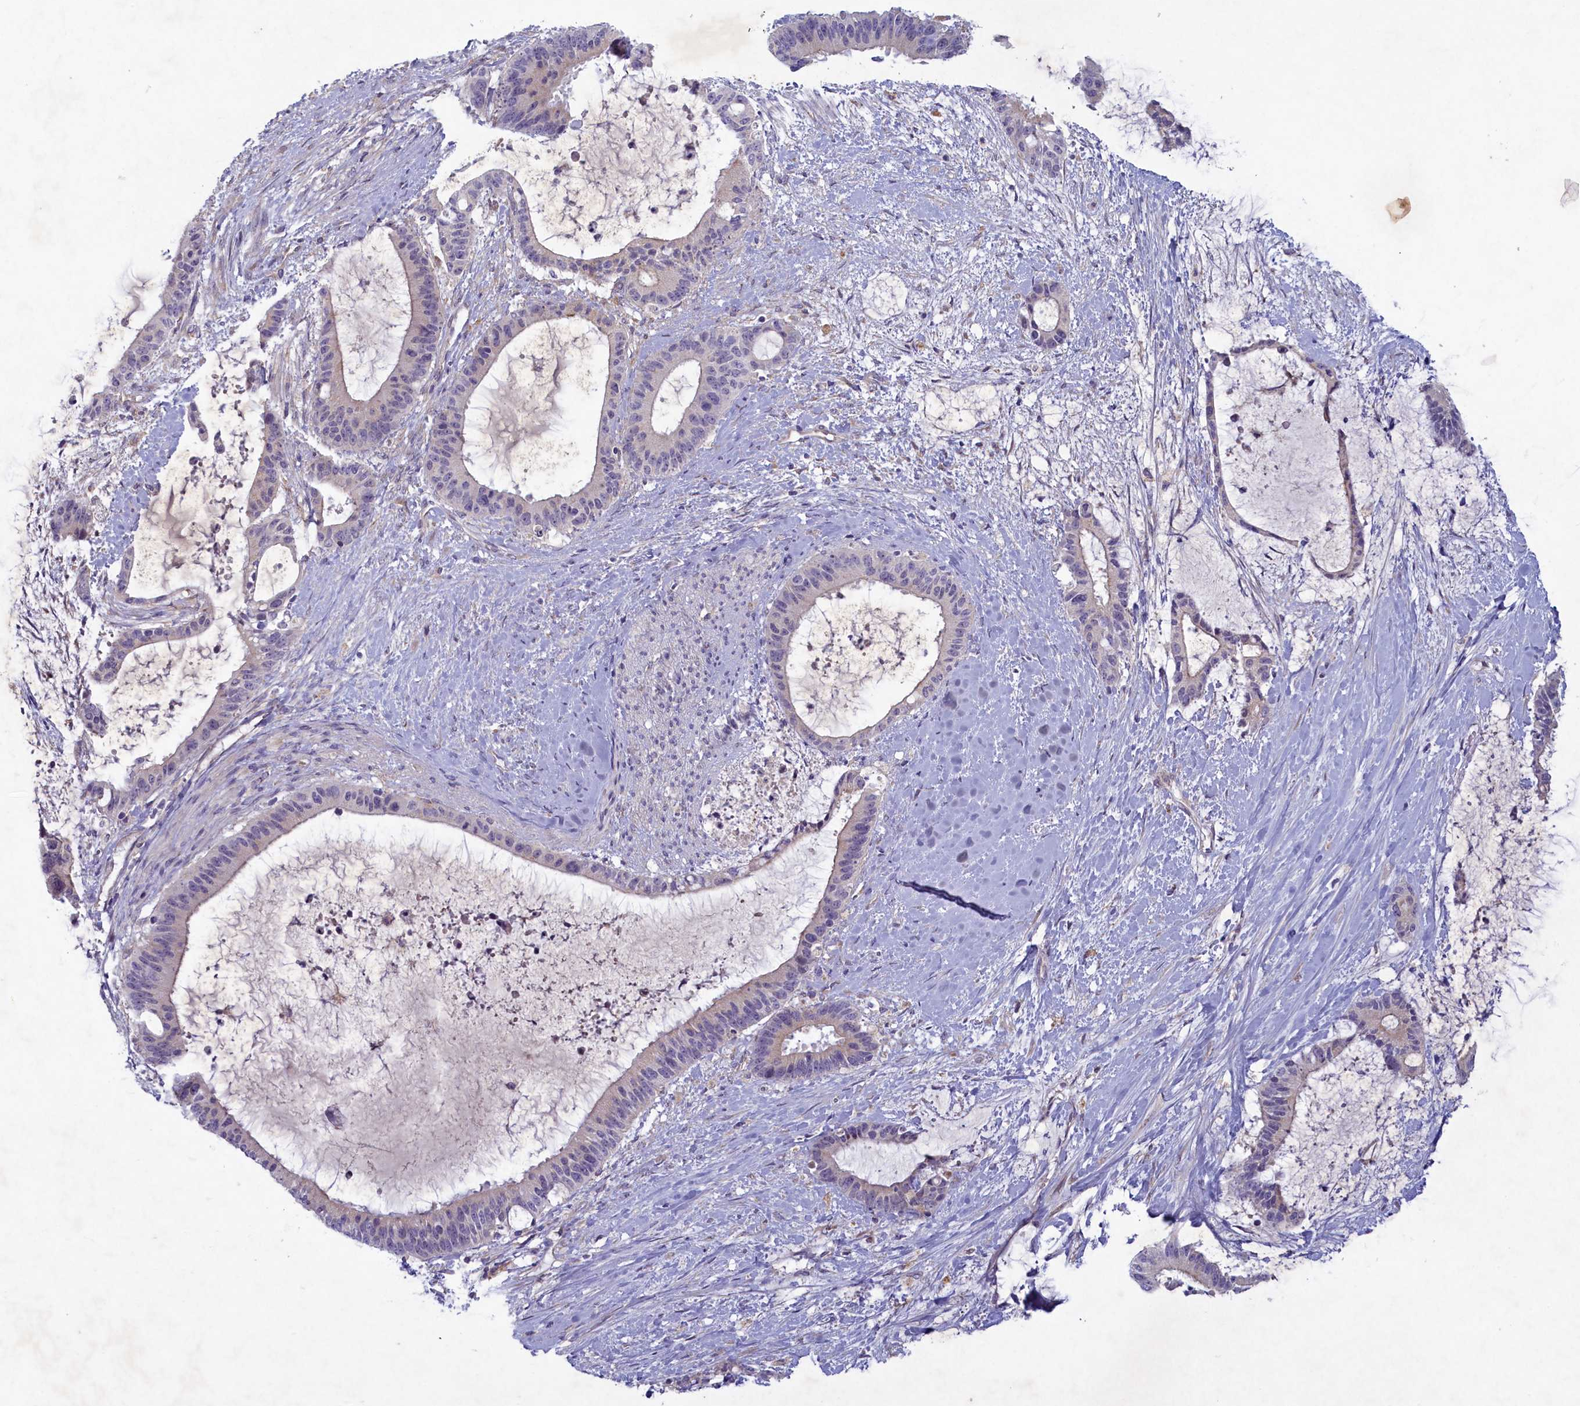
{"staining": {"intensity": "negative", "quantity": "none", "location": "none"}, "tissue": "liver cancer", "cell_type": "Tumor cells", "image_type": "cancer", "snomed": [{"axis": "morphology", "description": "Normal tissue, NOS"}, {"axis": "morphology", "description": "Cholangiocarcinoma"}, {"axis": "topography", "description": "Liver"}, {"axis": "topography", "description": "Peripheral nerve tissue"}], "caption": "Histopathology image shows no significant protein staining in tumor cells of cholangiocarcinoma (liver).", "gene": "PLEKHG6", "patient": {"sex": "female", "age": 73}}